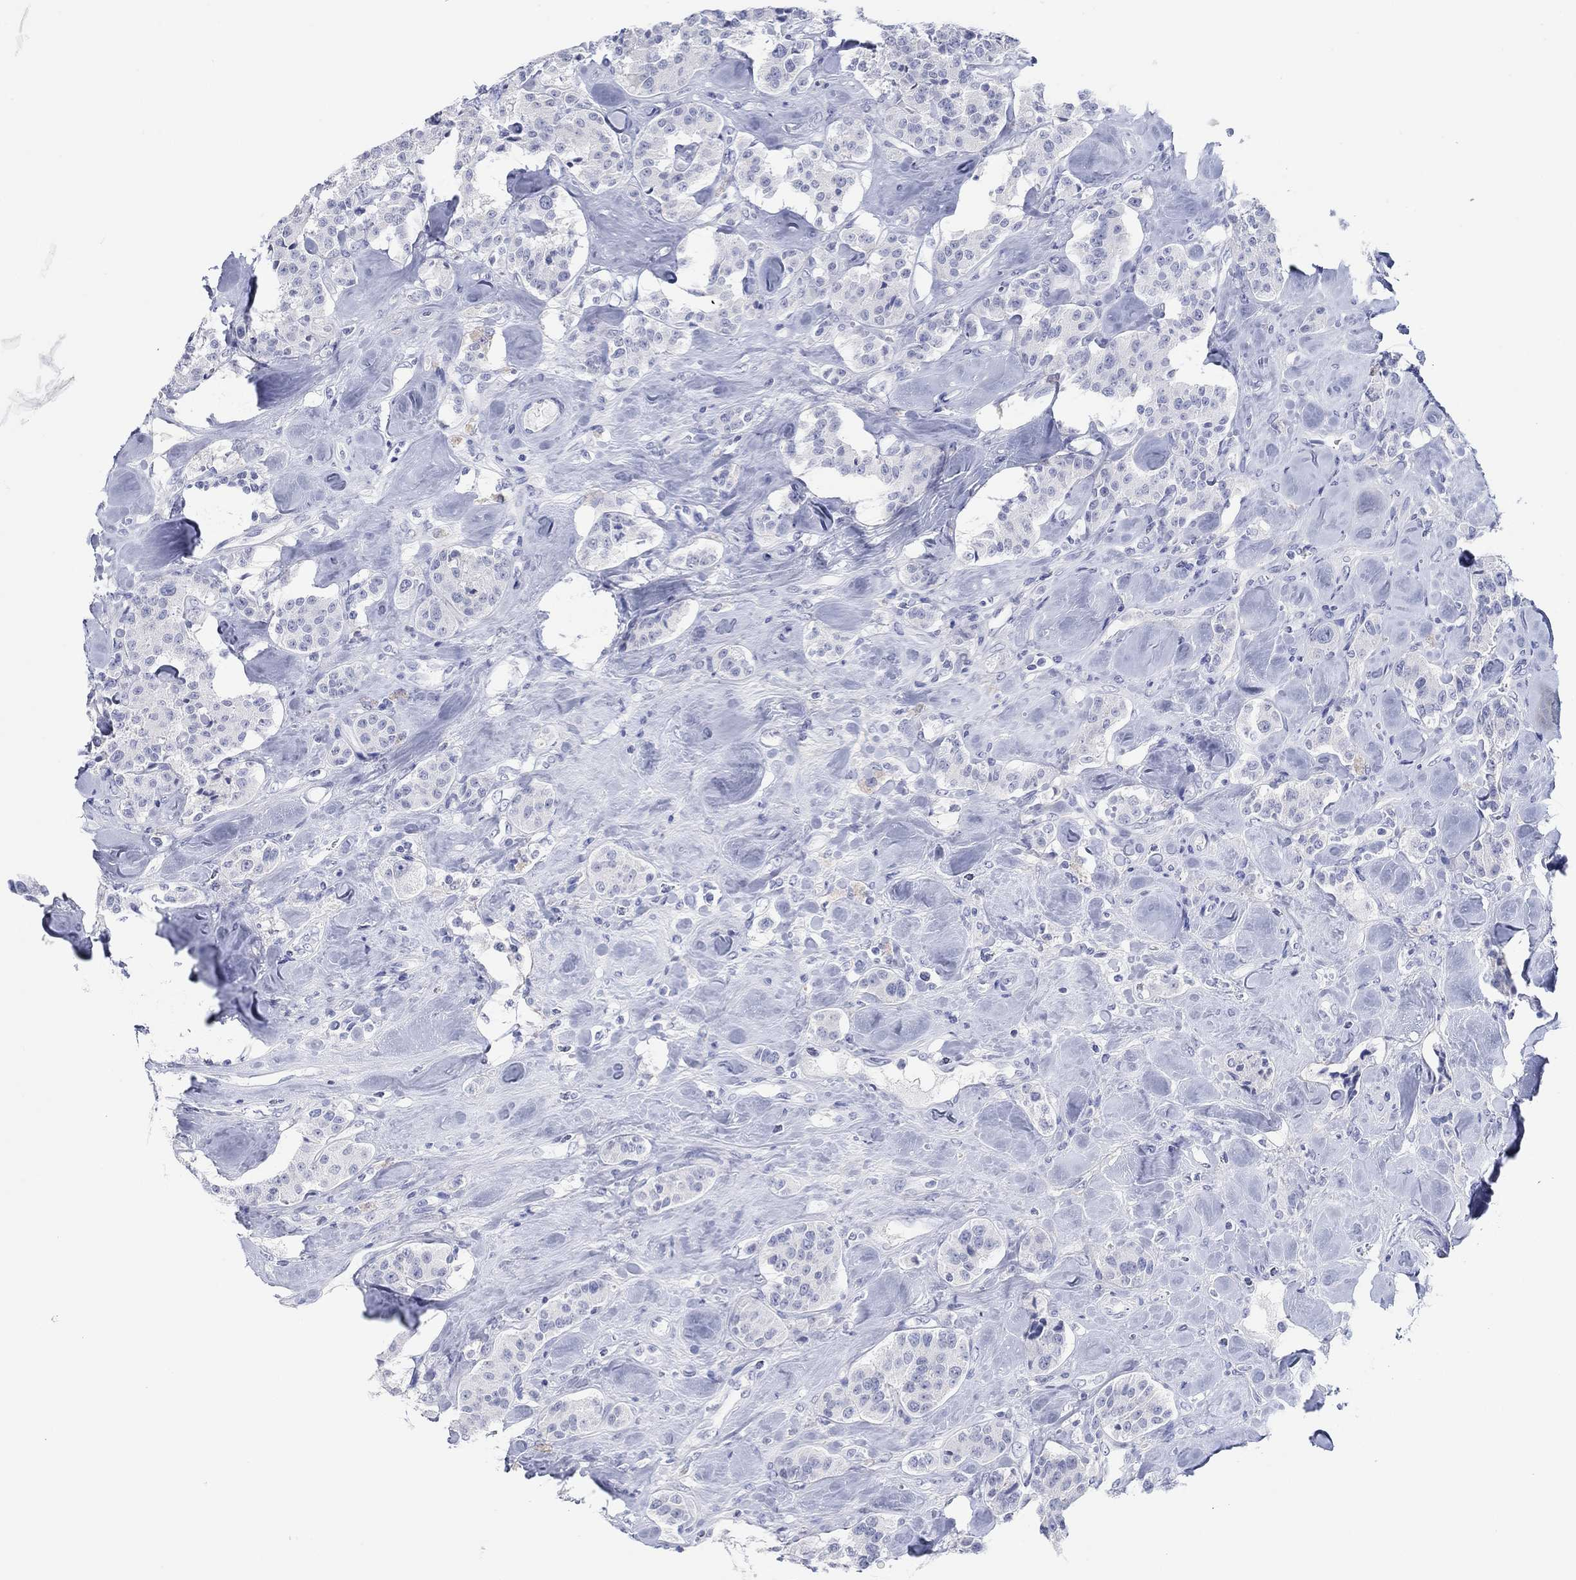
{"staining": {"intensity": "negative", "quantity": "none", "location": "none"}, "tissue": "carcinoid", "cell_type": "Tumor cells", "image_type": "cancer", "snomed": [{"axis": "morphology", "description": "Carcinoid, malignant, NOS"}, {"axis": "topography", "description": "Pancreas"}], "caption": "Carcinoid stained for a protein using immunohistochemistry reveals no expression tumor cells.", "gene": "PDYN", "patient": {"sex": "male", "age": 41}}